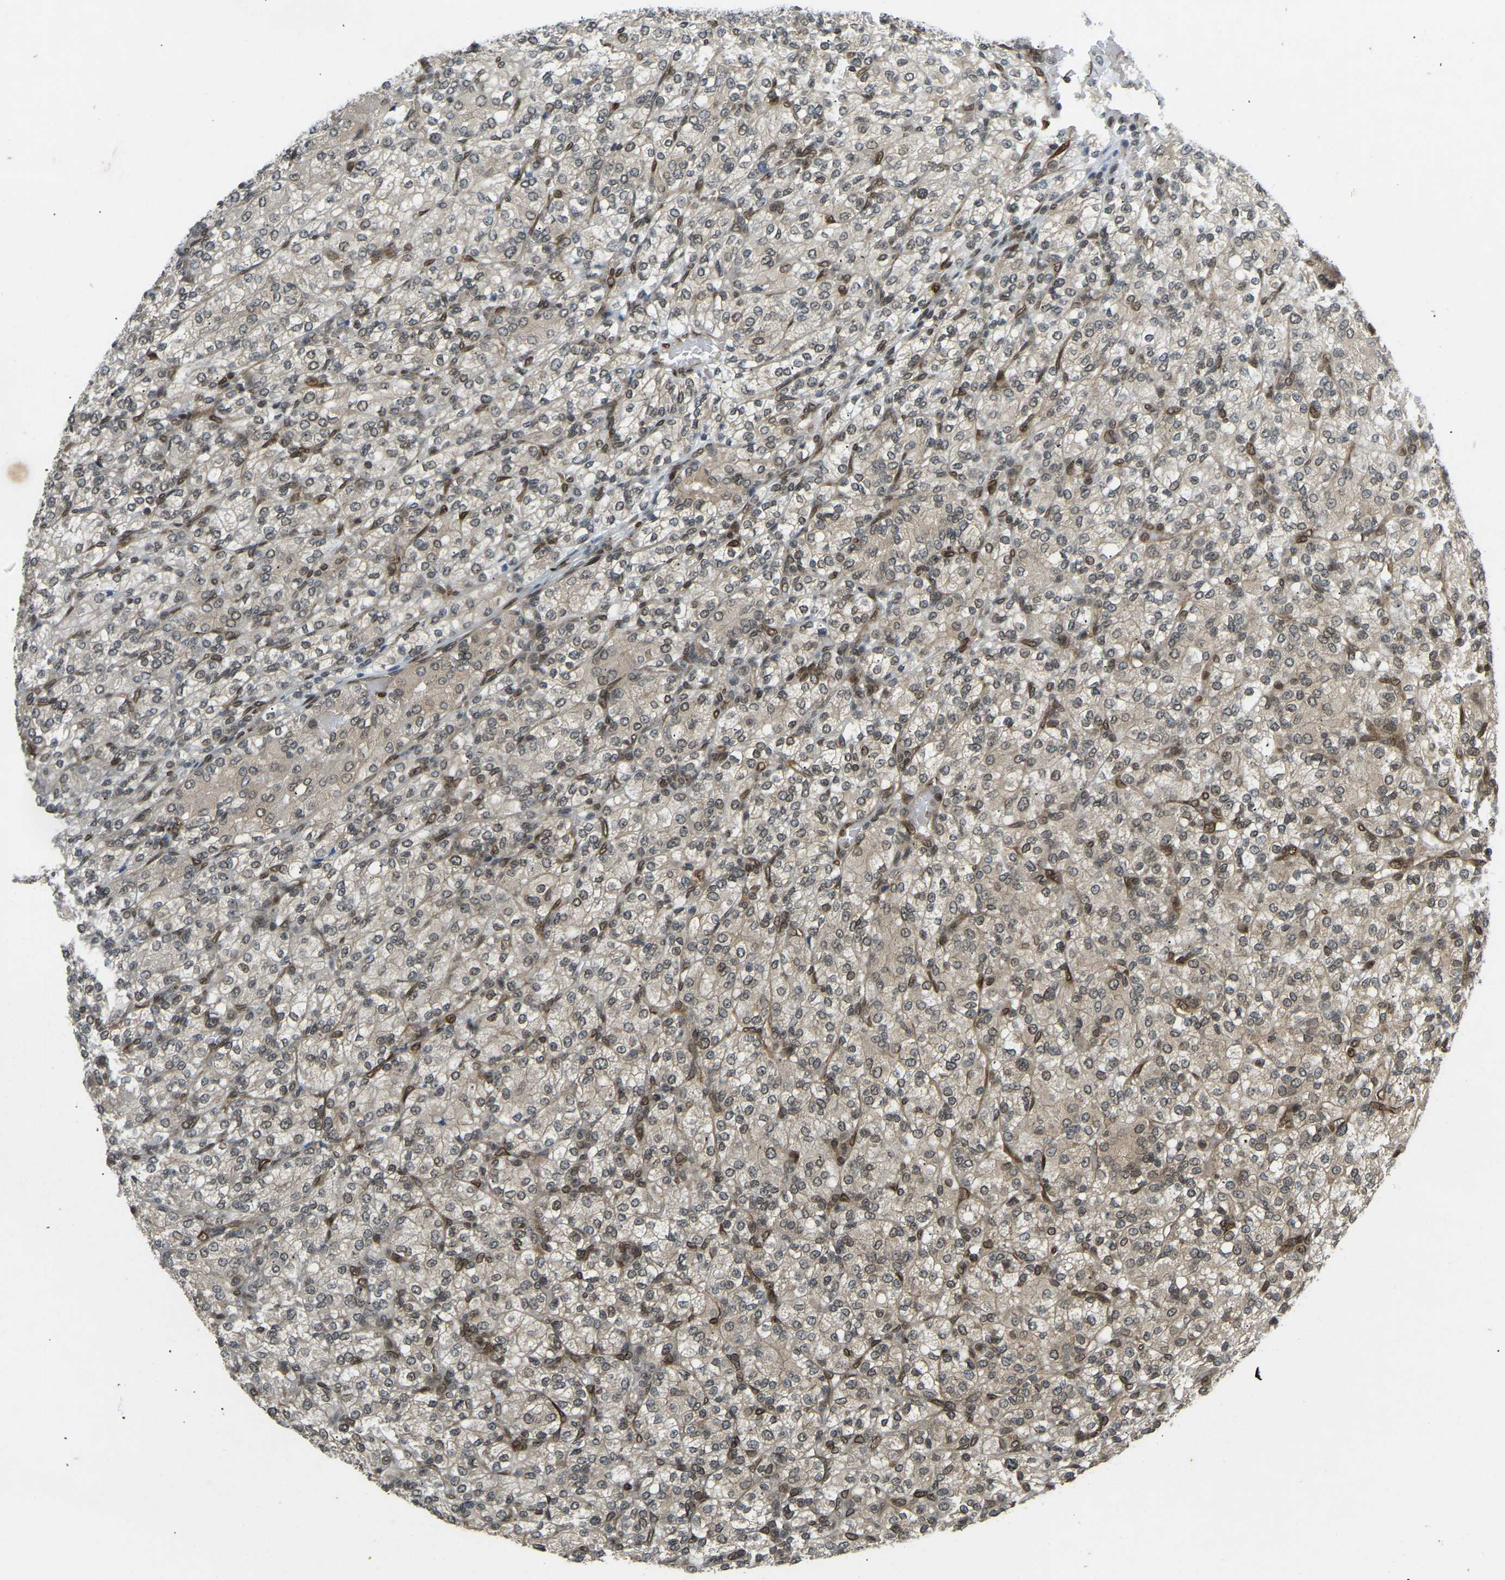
{"staining": {"intensity": "weak", "quantity": "25%-75%", "location": "cytoplasmic/membranous"}, "tissue": "renal cancer", "cell_type": "Tumor cells", "image_type": "cancer", "snomed": [{"axis": "morphology", "description": "Adenocarcinoma, NOS"}, {"axis": "topography", "description": "Kidney"}], "caption": "Protein analysis of renal adenocarcinoma tissue shows weak cytoplasmic/membranous expression in about 25%-75% of tumor cells.", "gene": "SYNE1", "patient": {"sex": "male", "age": 77}}